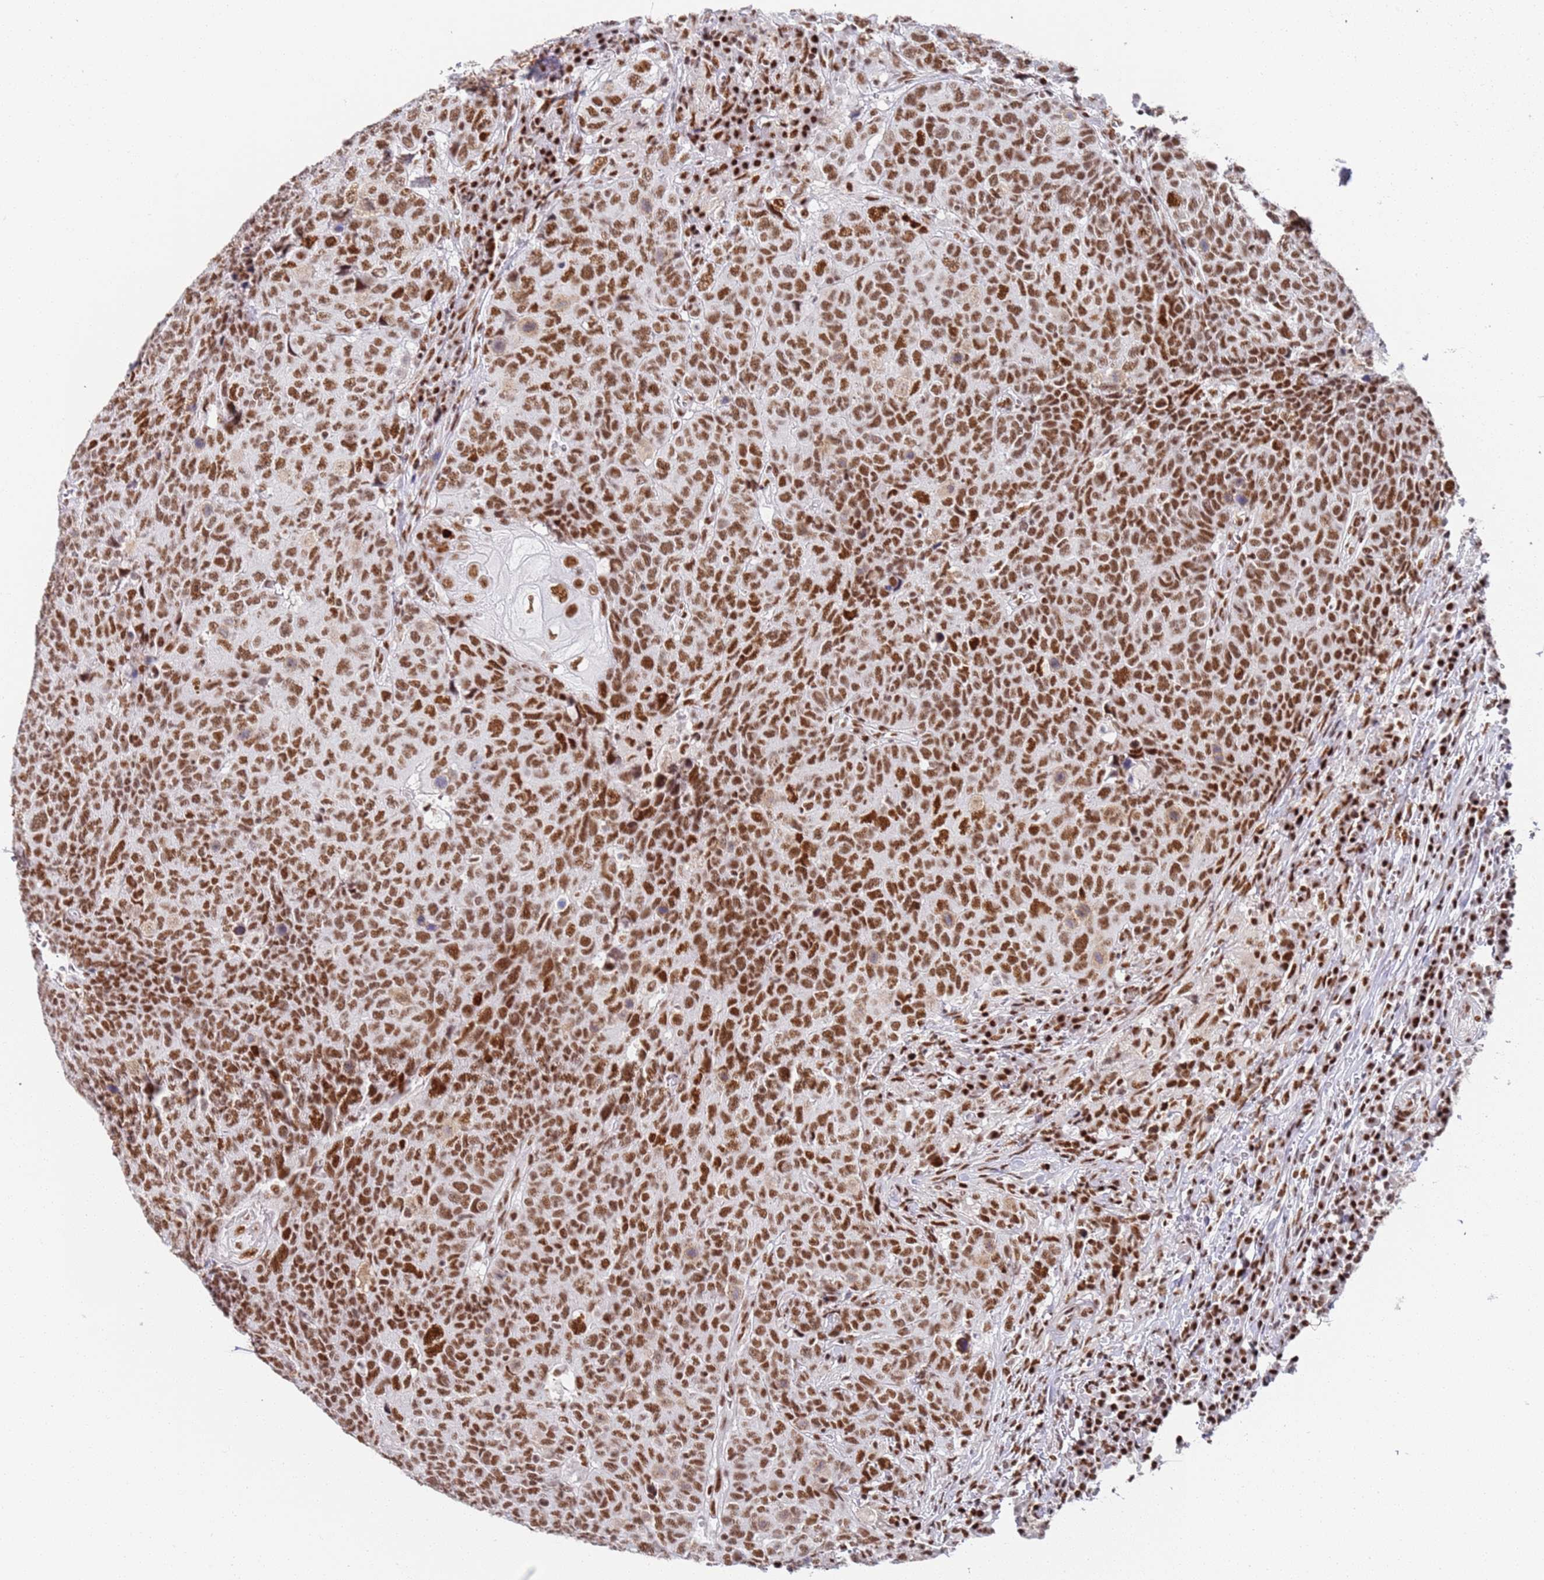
{"staining": {"intensity": "strong", "quantity": ">75%", "location": "nuclear"}, "tissue": "head and neck cancer", "cell_type": "Tumor cells", "image_type": "cancer", "snomed": [{"axis": "morphology", "description": "Normal tissue, NOS"}, {"axis": "morphology", "description": "Squamous cell carcinoma, NOS"}, {"axis": "topography", "description": "Skeletal muscle"}, {"axis": "topography", "description": "Vascular tissue"}, {"axis": "topography", "description": "Peripheral nerve tissue"}, {"axis": "topography", "description": "Head-Neck"}], "caption": "This micrograph shows head and neck squamous cell carcinoma stained with IHC to label a protein in brown. The nuclear of tumor cells show strong positivity for the protein. Nuclei are counter-stained blue.", "gene": "AKAP8L", "patient": {"sex": "male", "age": 66}}